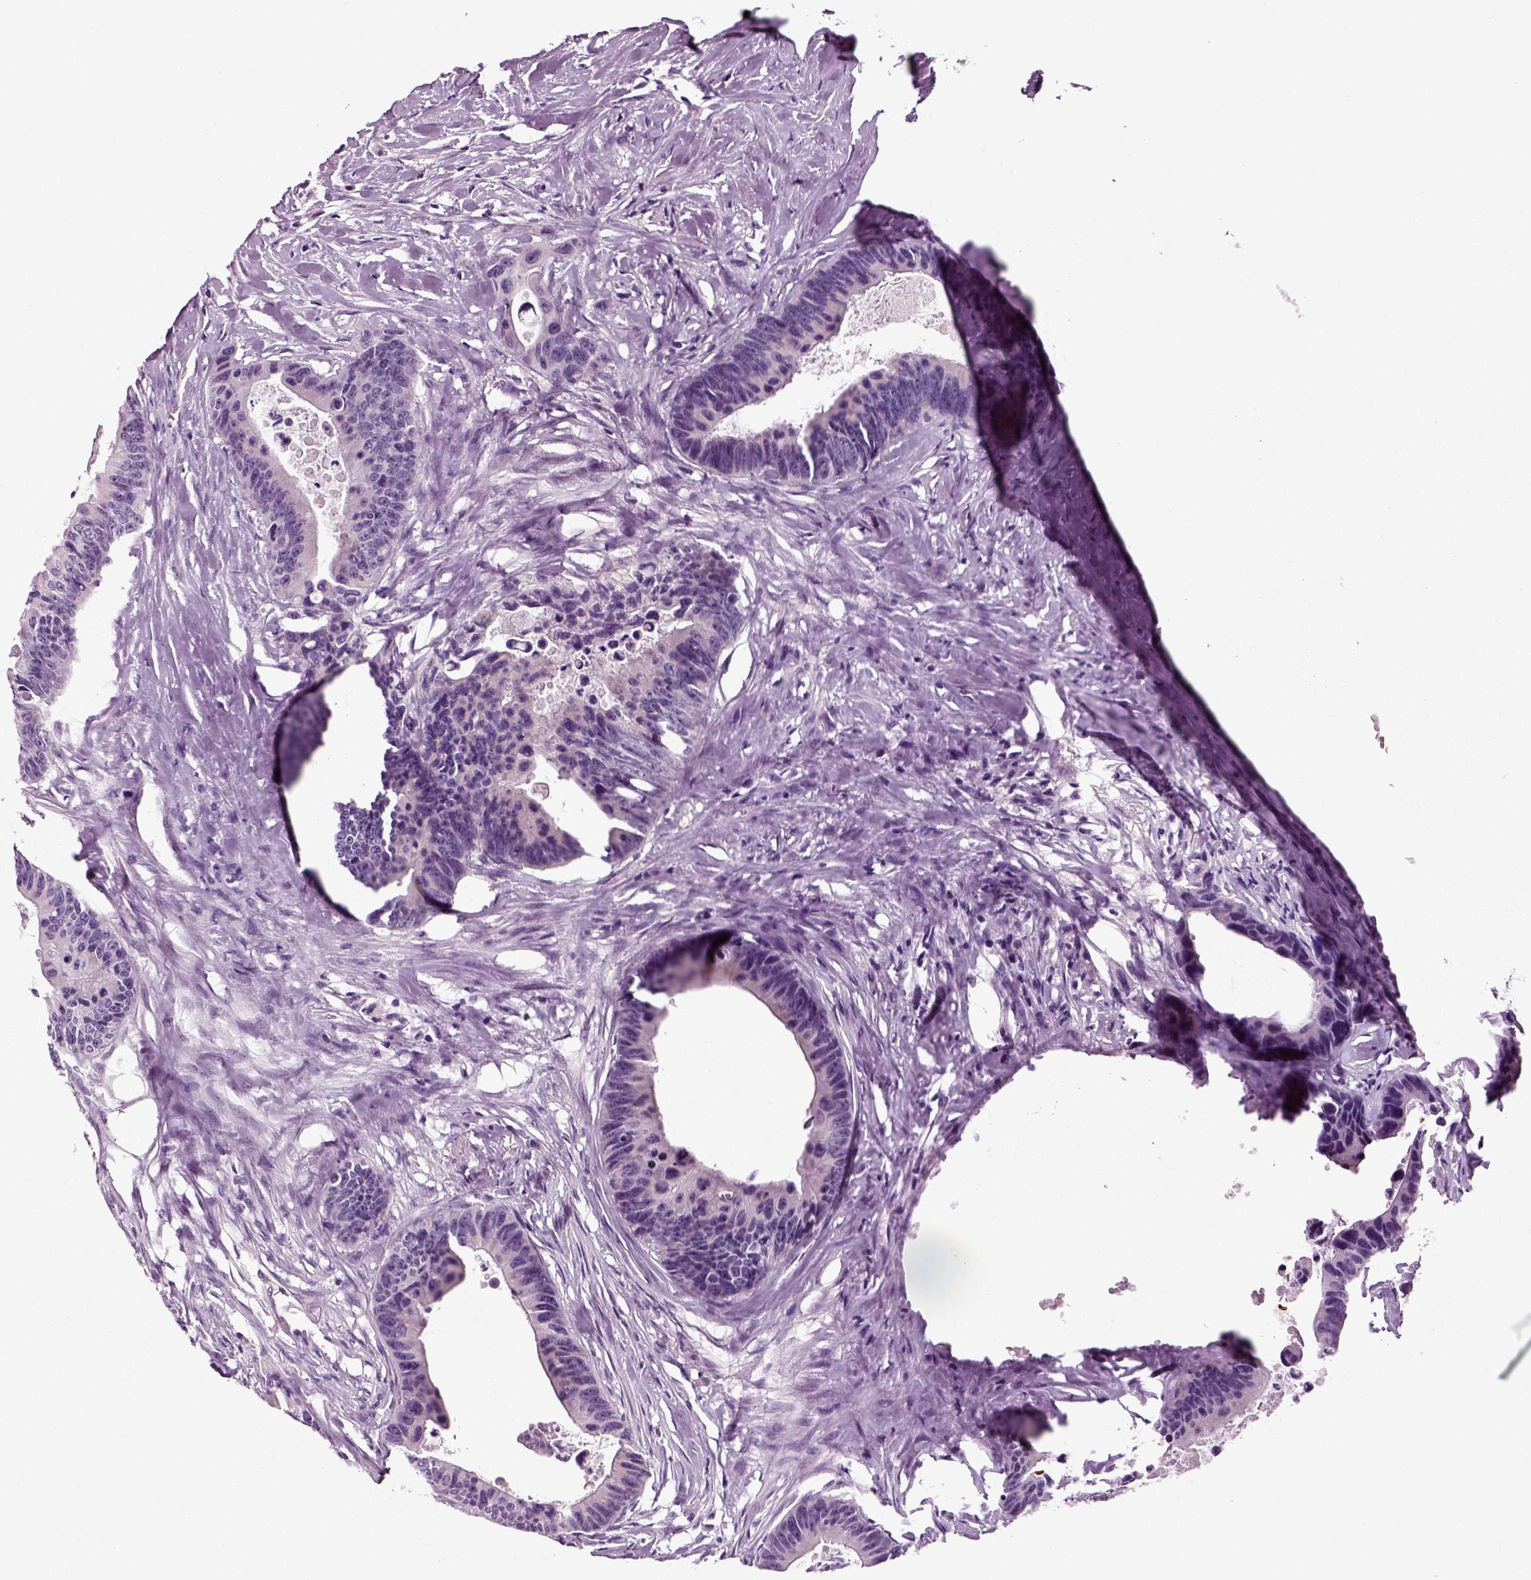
{"staining": {"intensity": "negative", "quantity": "none", "location": "none"}, "tissue": "colorectal cancer", "cell_type": "Tumor cells", "image_type": "cancer", "snomed": [{"axis": "morphology", "description": "Adenocarcinoma, NOS"}, {"axis": "topography", "description": "Colon"}], "caption": "Tumor cells show no significant expression in adenocarcinoma (colorectal).", "gene": "SPATA17", "patient": {"sex": "female", "age": 87}}